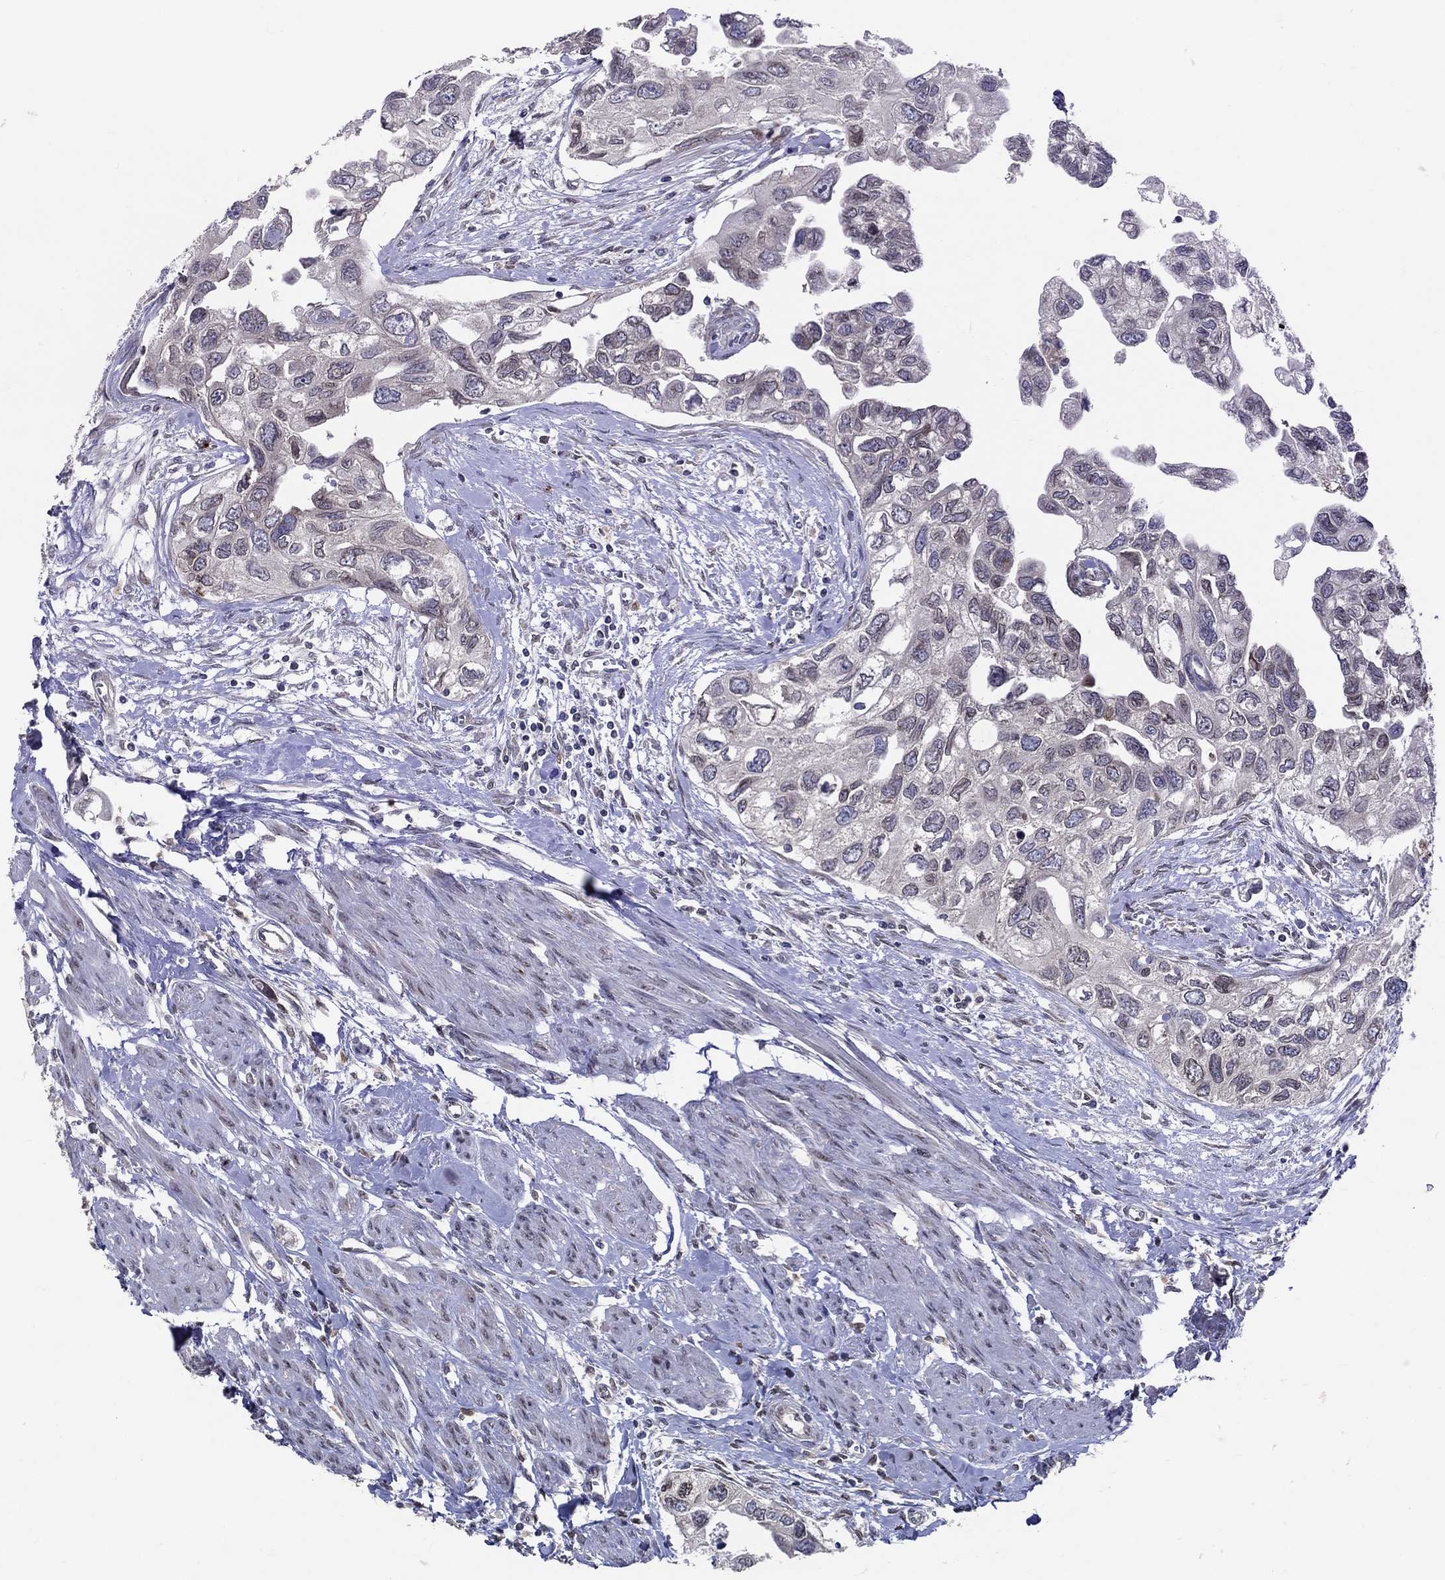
{"staining": {"intensity": "negative", "quantity": "none", "location": "none"}, "tissue": "urothelial cancer", "cell_type": "Tumor cells", "image_type": "cancer", "snomed": [{"axis": "morphology", "description": "Urothelial carcinoma, High grade"}, {"axis": "topography", "description": "Urinary bladder"}], "caption": "High-grade urothelial carcinoma was stained to show a protein in brown. There is no significant staining in tumor cells. (DAB immunohistochemistry visualized using brightfield microscopy, high magnification).", "gene": "CETN3", "patient": {"sex": "male", "age": 59}}